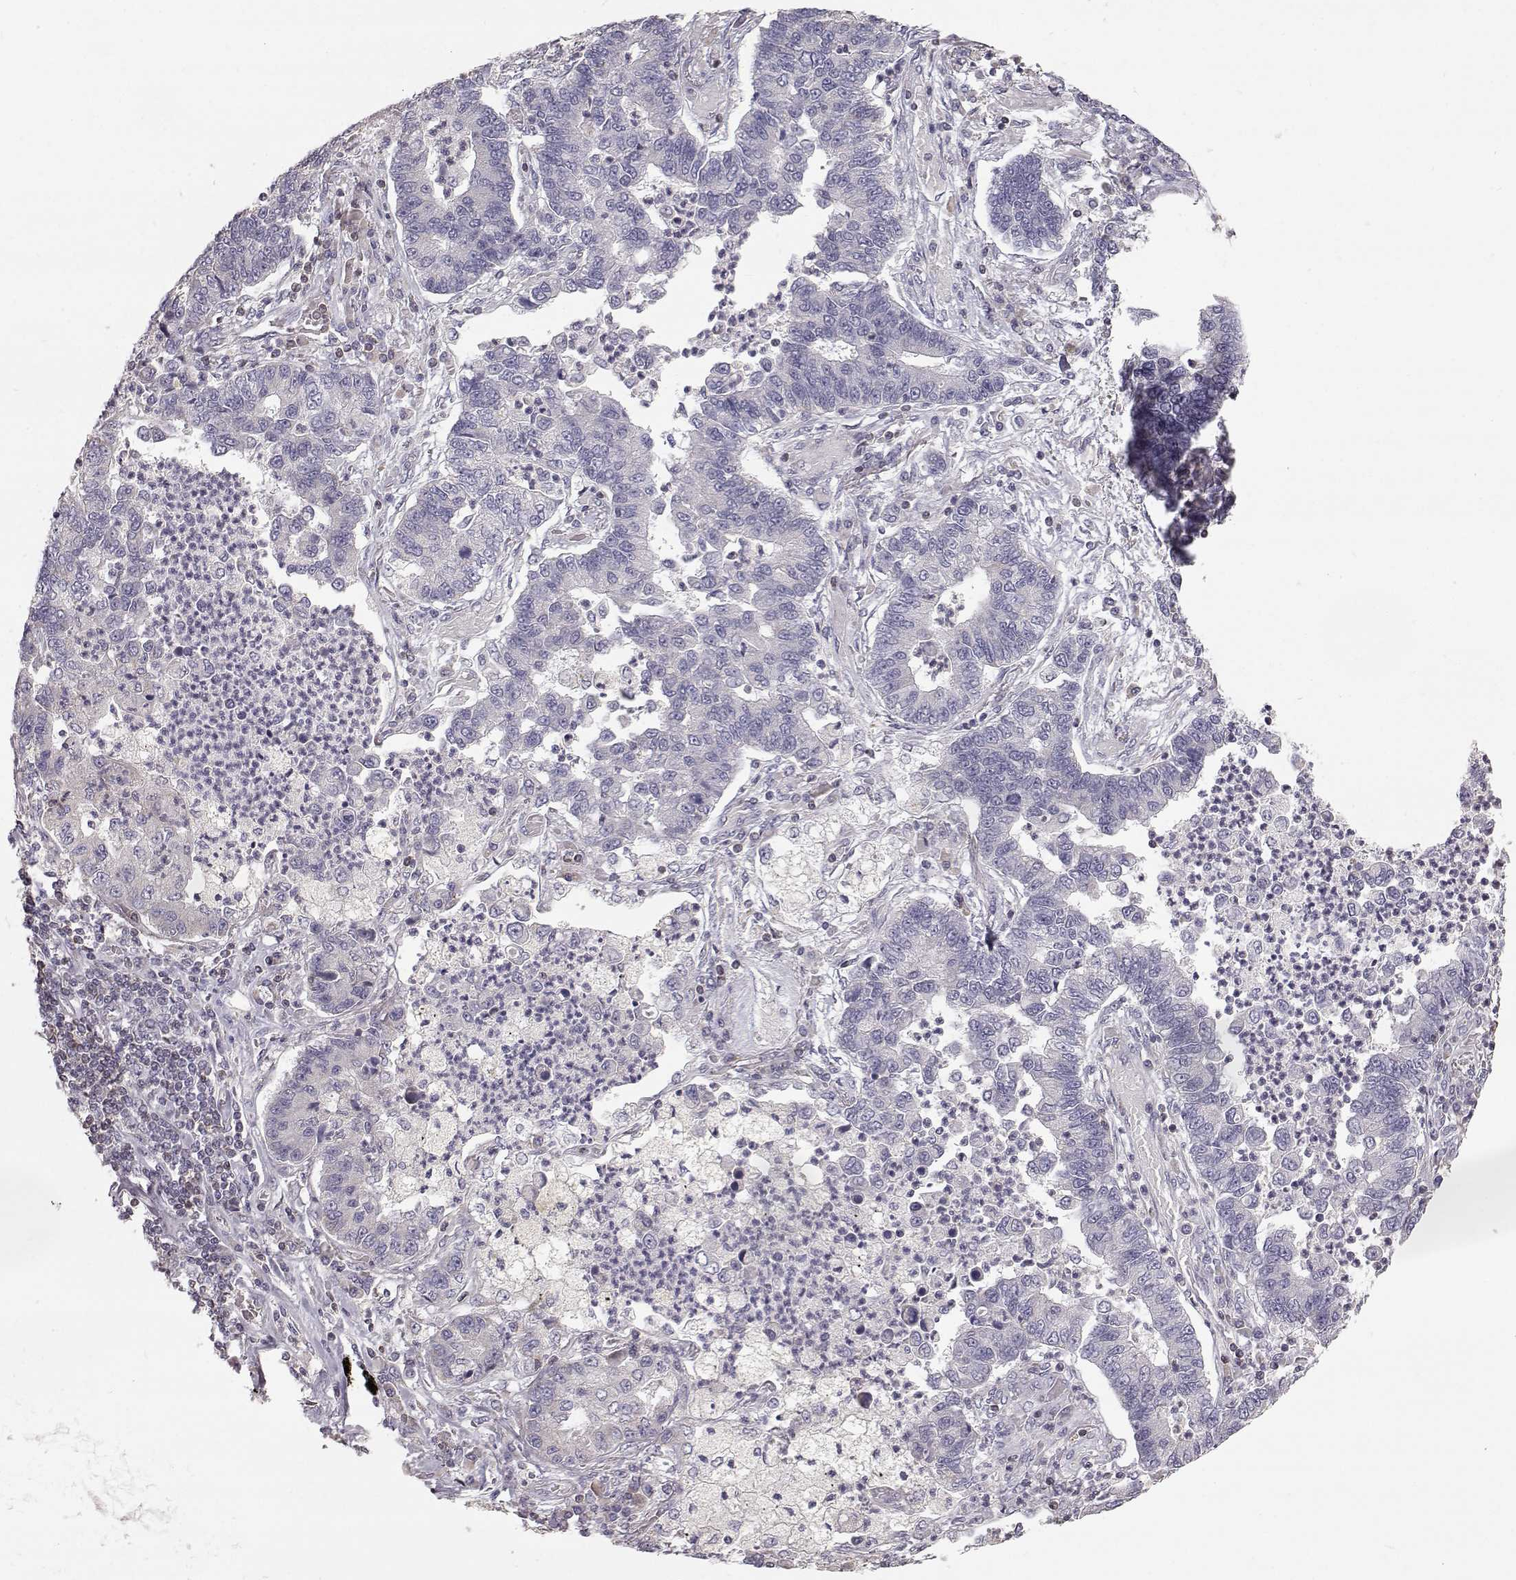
{"staining": {"intensity": "negative", "quantity": "none", "location": "none"}, "tissue": "lung cancer", "cell_type": "Tumor cells", "image_type": "cancer", "snomed": [{"axis": "morphology", "description": "Adenocarcinoma, NOS"}, {"axis": "topography", "description": "Lung"}], "caption": "Lung adenocarcinoma was stained to show a protein in brown. There is no significant staining in tumor cells.", "gene": "GRAP2", "patient": {"sex": "female", "age": 57}}